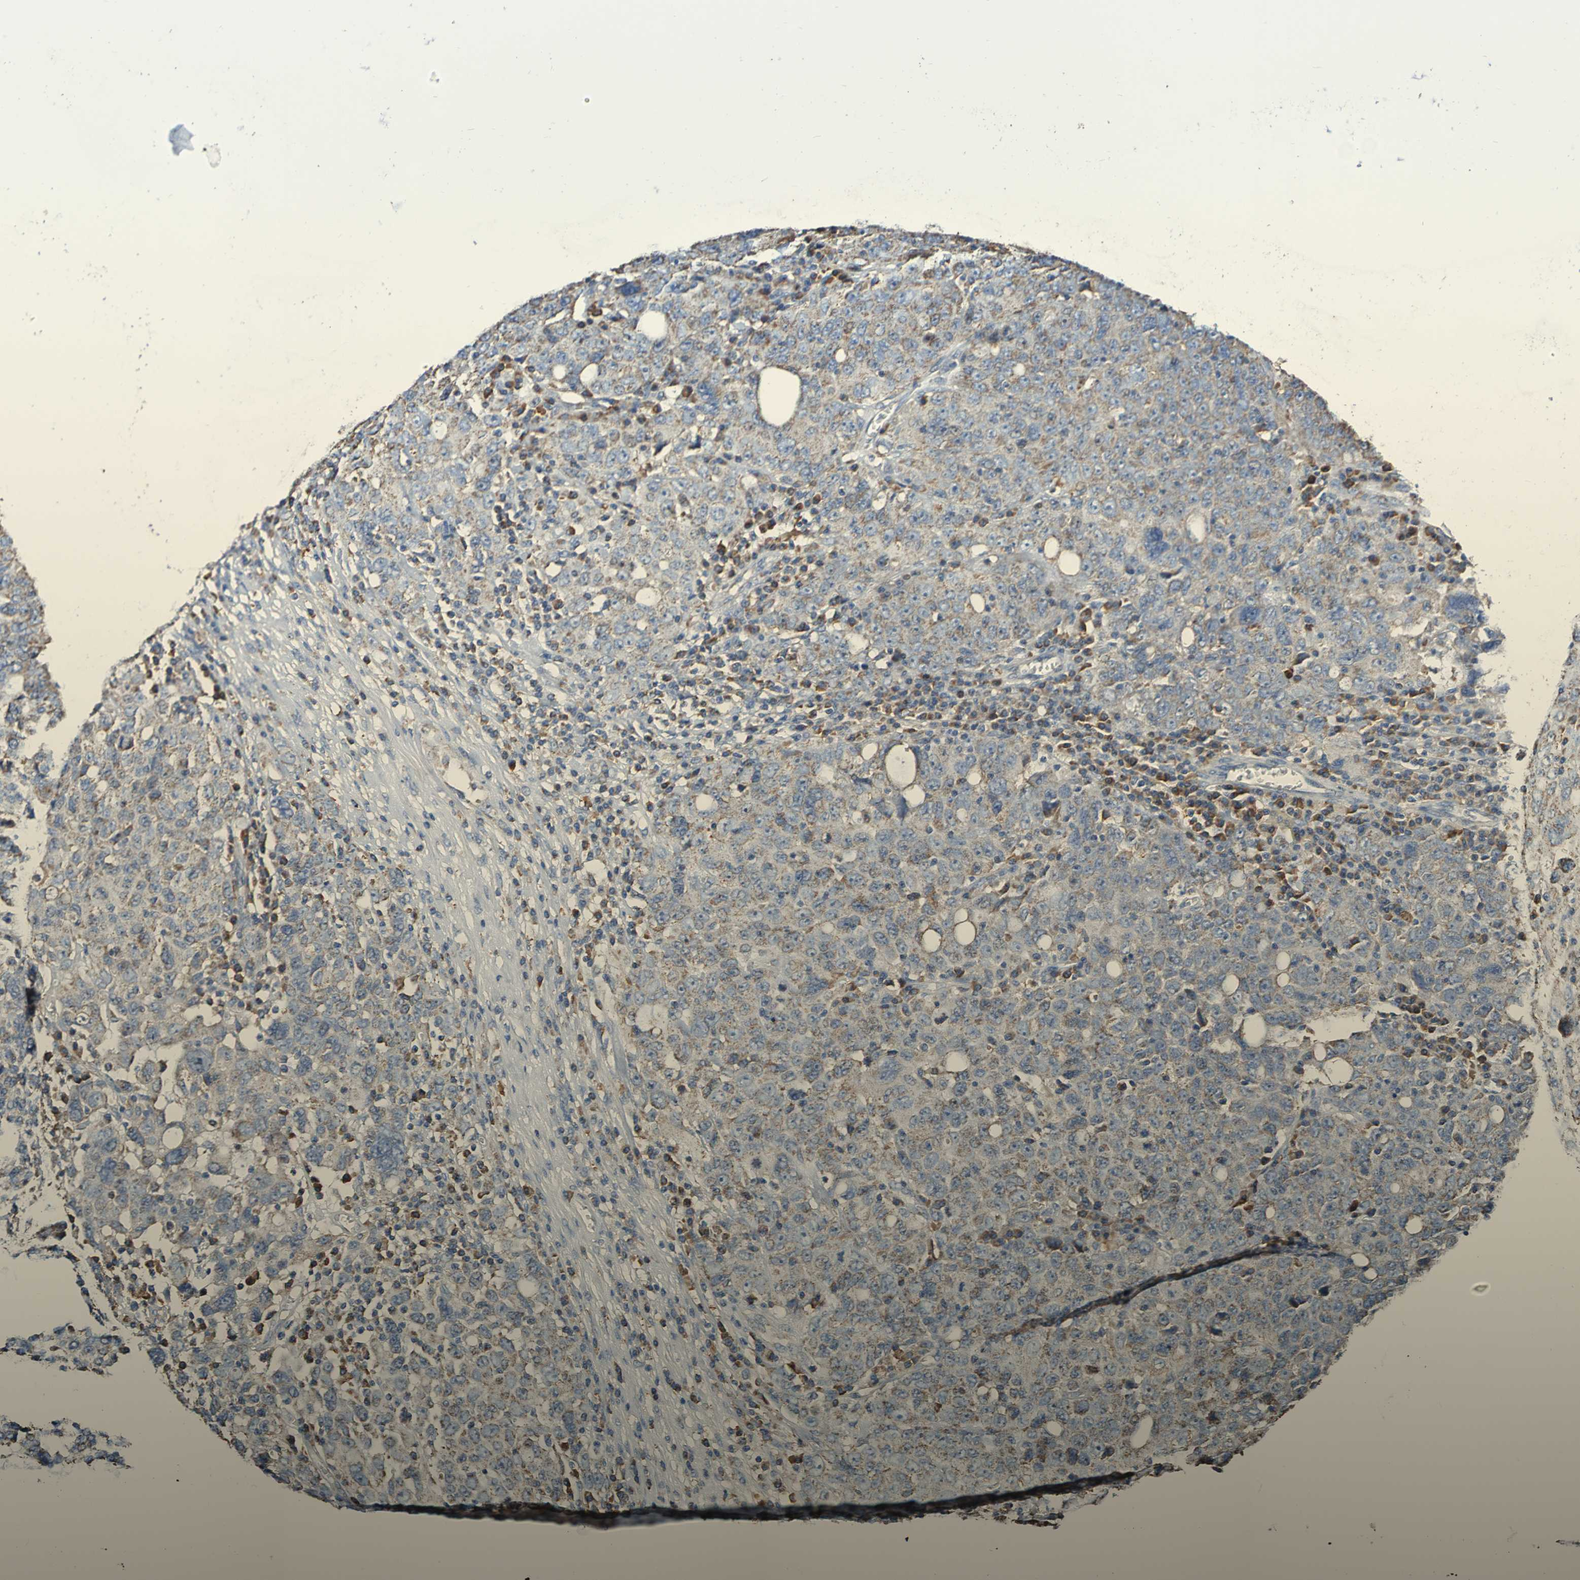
{"staining": {"intensity": "weak", "quantity": "25%-75%", "location": "cytoplasmic/membranous"}, "tissue": "ovarian cancer", "cell_type": "Tumor cells", "image_type": "cancer", "snomed": [{"axis": "morphology", "description": "Carcinoma, endometroid"}, {"axis": "topography", "description": "Ovary"}], "caption": "The micrograph reveals a brown stain indicating the presence of a protein in the cytoplasmic/membranous of tumor cells in ovarian cancer. (Brightfield microscopy of DAB IHC at high magnification).", "gene": "IL18R1", "patient": {"sex": "female", "age": 62}}